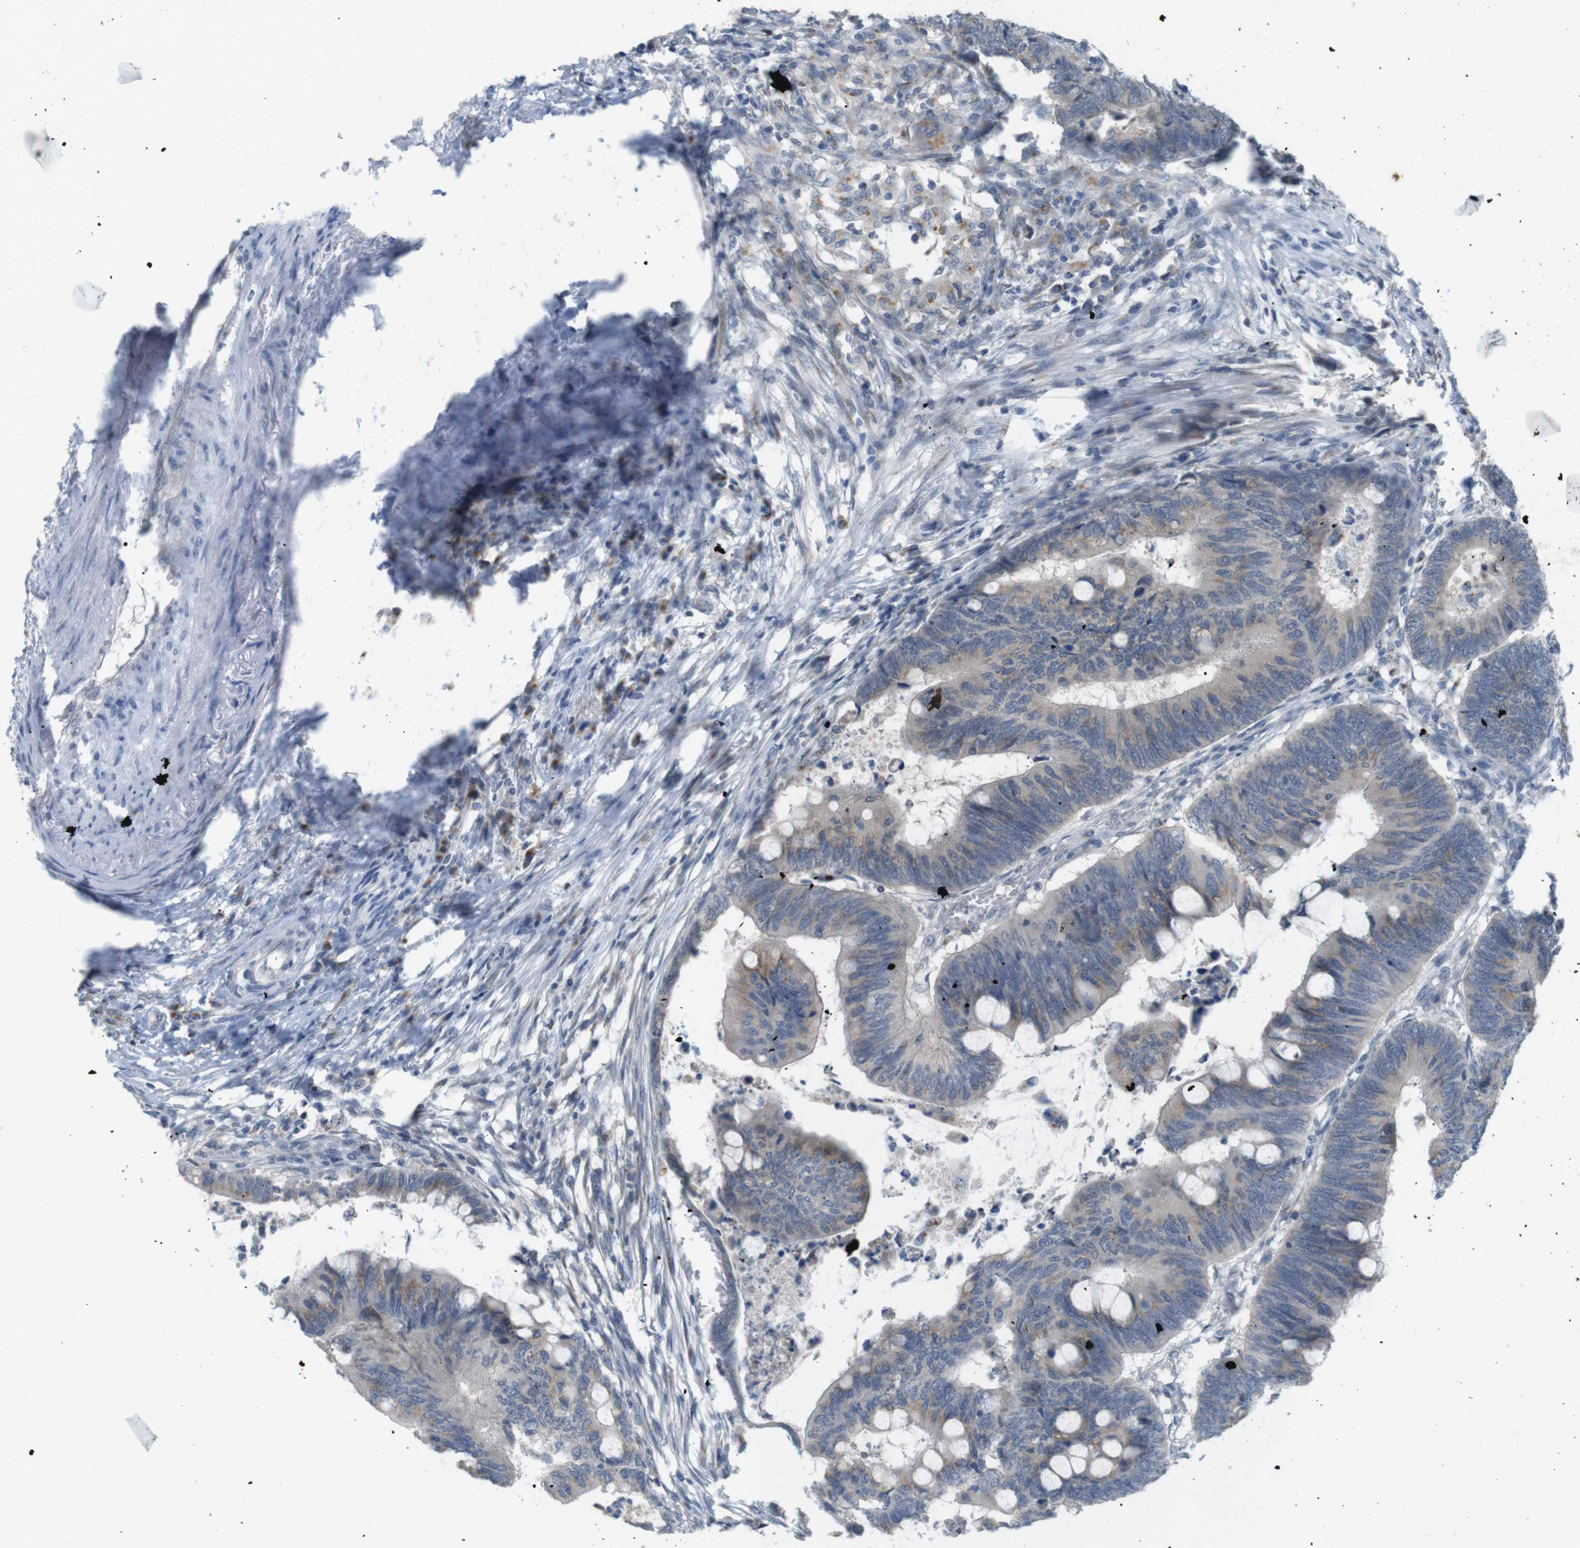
{"staining": {"intensity": "weak", "quantity": "25%-75%", "location": "cytoplasmic/membranous"}, "tissue": "colorectal cancer", "cell_type": "Tumor cells", "image_type": "cancer", "snomed": [{"axis": "morphology", "description": "Normal tissue, NOS"}, {"axis": "morphology", "description": "Adenocarcinoma, NOS"}, {"axis": "topography", "description": "Rectum"}, {"axis": "topography", "description": "Peripheral nerve tissue"}], "caption": "Weak cytoplasmic/membranous protein staining is identified in about 25%-75% of tumor cells in colorectal adenocarcinoma. (Stains: DAB in brown, nuclei in blue, Microscopy: brightfield microscopy at high magnification).", "gene": "YIPF3", "patient": {"sex": "male", "age": 92}}